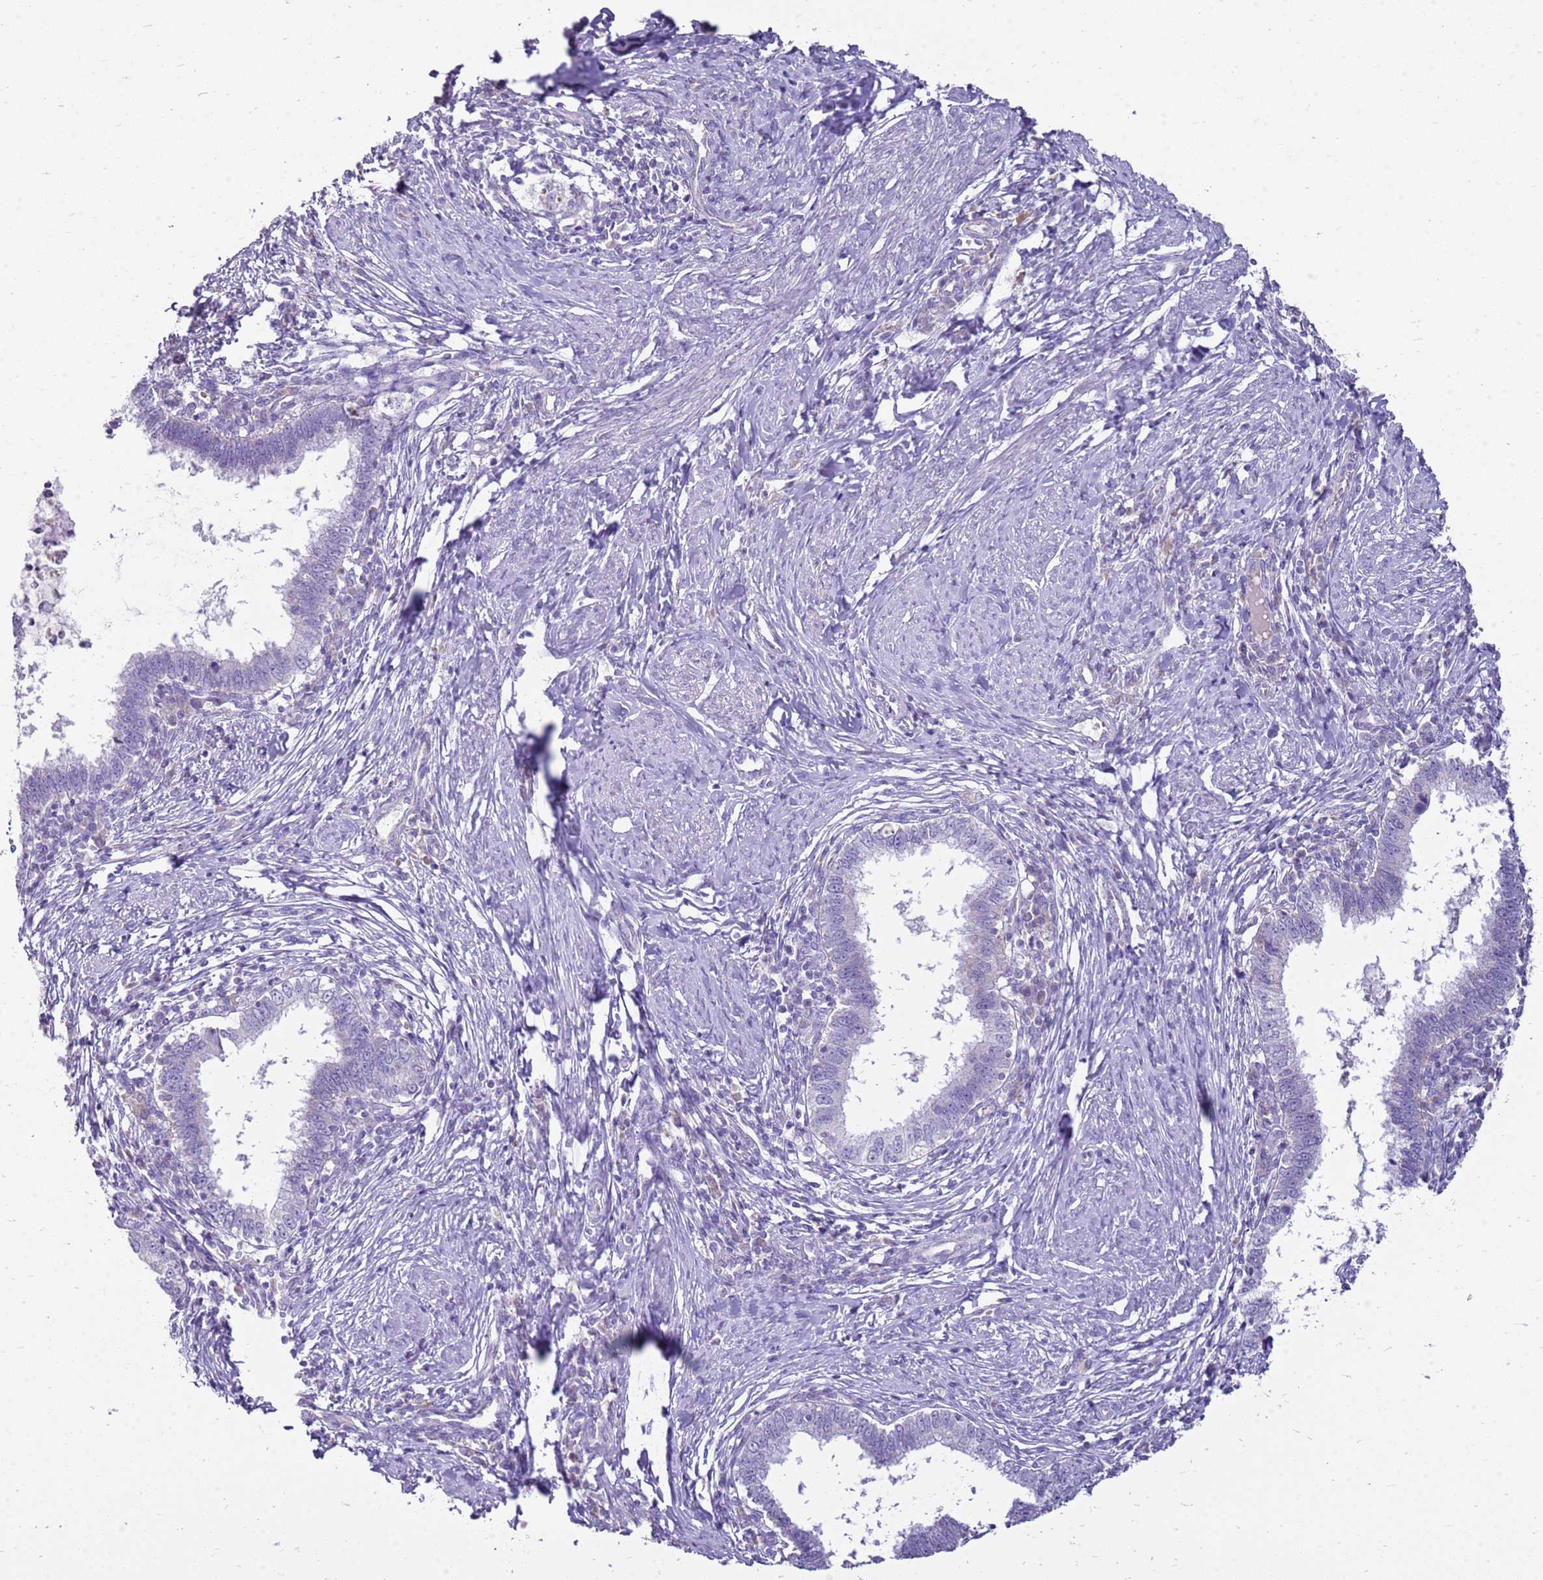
{"staining": {"intensity": "negative", "quantity": "none", "location": "none"}, "tissue": "cervical cancer", "cell_type": "Tumor cells", "image_type": "cancer", "snomed": [{"axis": "morphology", "description": "Adenocarcinoma, NOS"}, {"axis": "topography", "description": "Cervix"}], "caption": "Immunohistochemical staining of cervical adenocarcinoma reveals no significant positivity in tumor cells. (Immunohistochemistry (ihc), brightfield microscopy, high magnification).", "gene": "FABP2", "patient": {"sex": "female", "age": 36}}